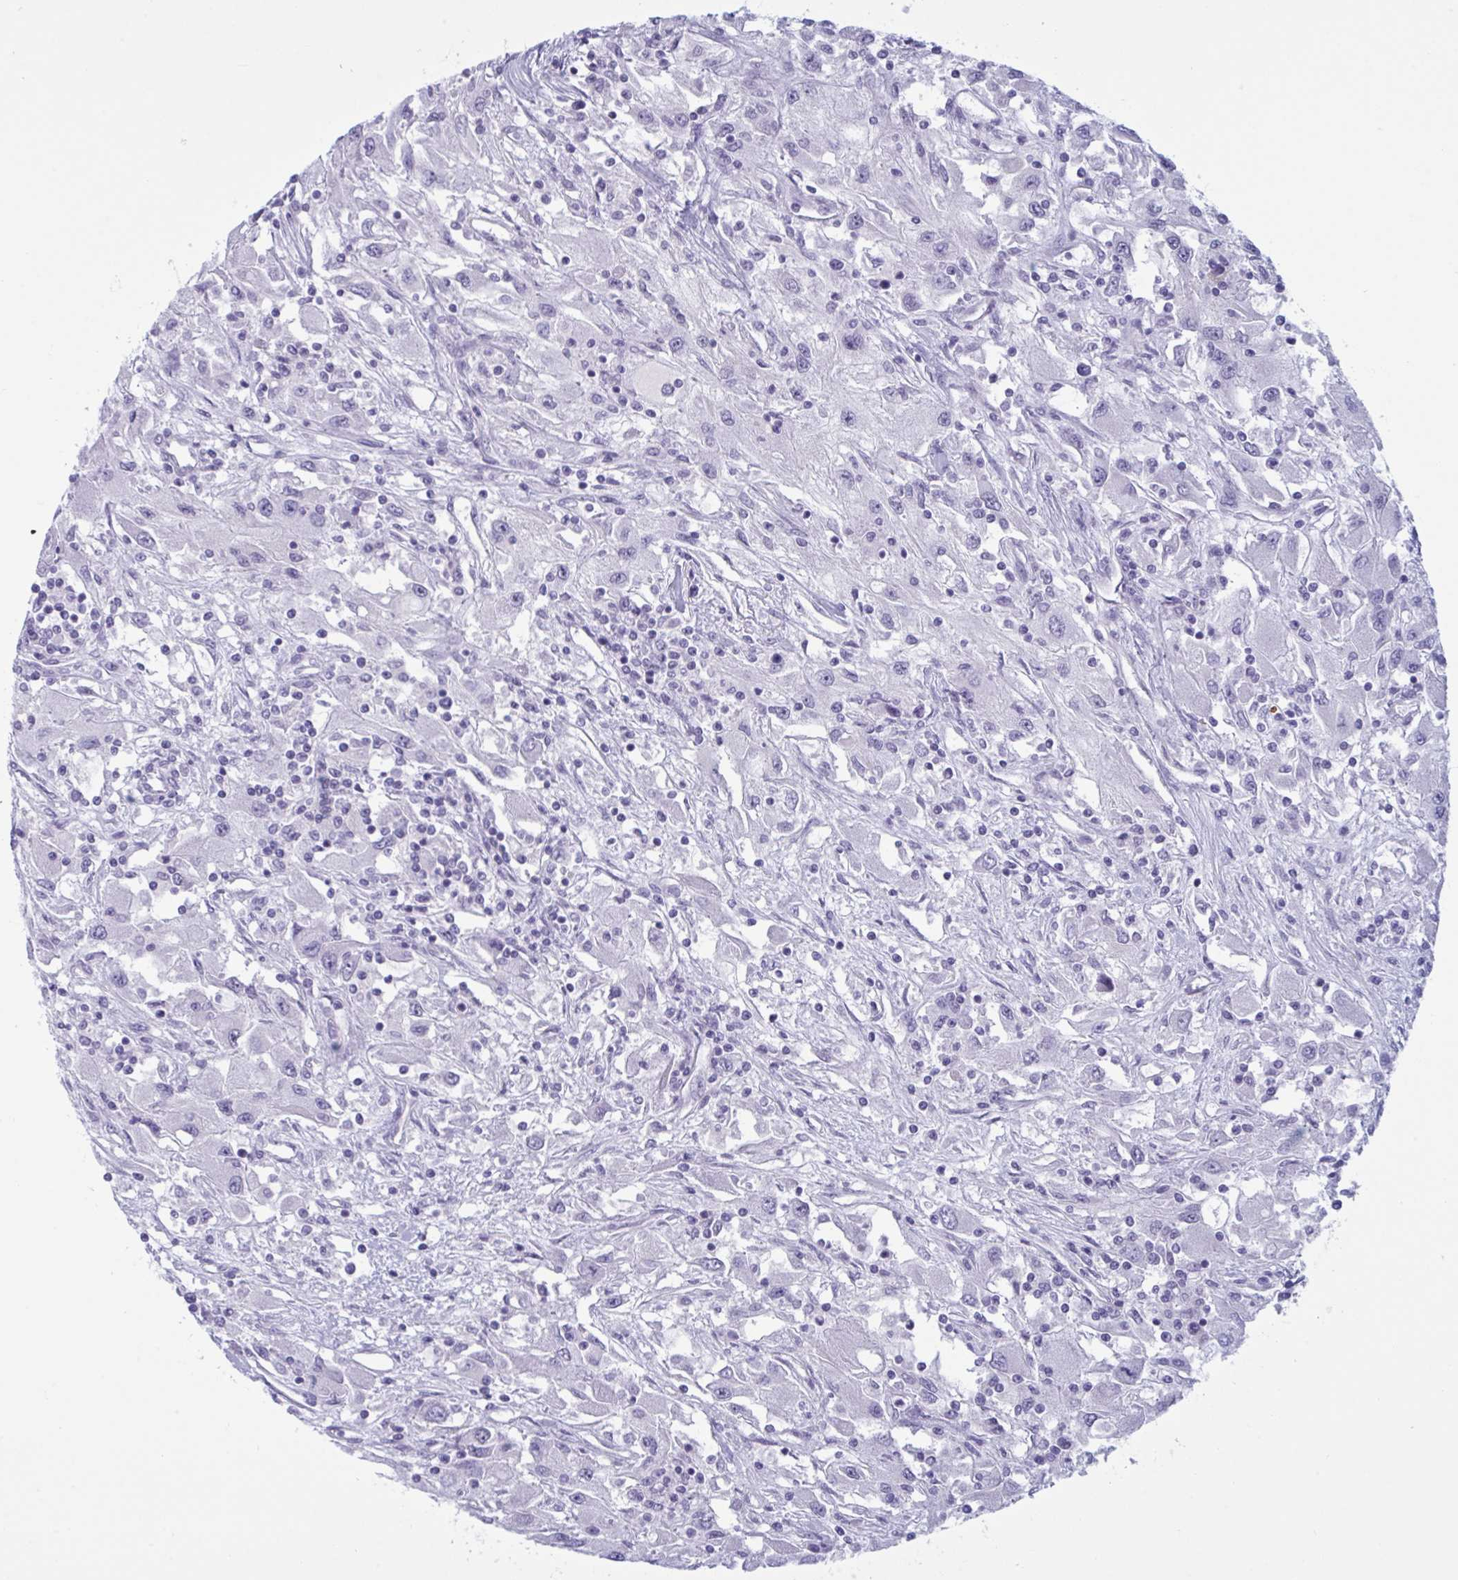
{"staining": {"intensity": "negative", "quantity": "none", "location": "none"}, "tissue": "renal cancer", "cell_type": "Tumor cells", "image_type": "cancer", "snomed": [{"axis": "morphology", "description": "Adenocarcinoma, NOS"}, {"axis": "topography", "description": "Kidney"}], "caption": "DAB immunohistochemical staining of renal adenocarcinoma demonstrates no significant staining in tumor cells.", "gene": "OR1L3", "patient": {"sex": "female", "age": 67}}